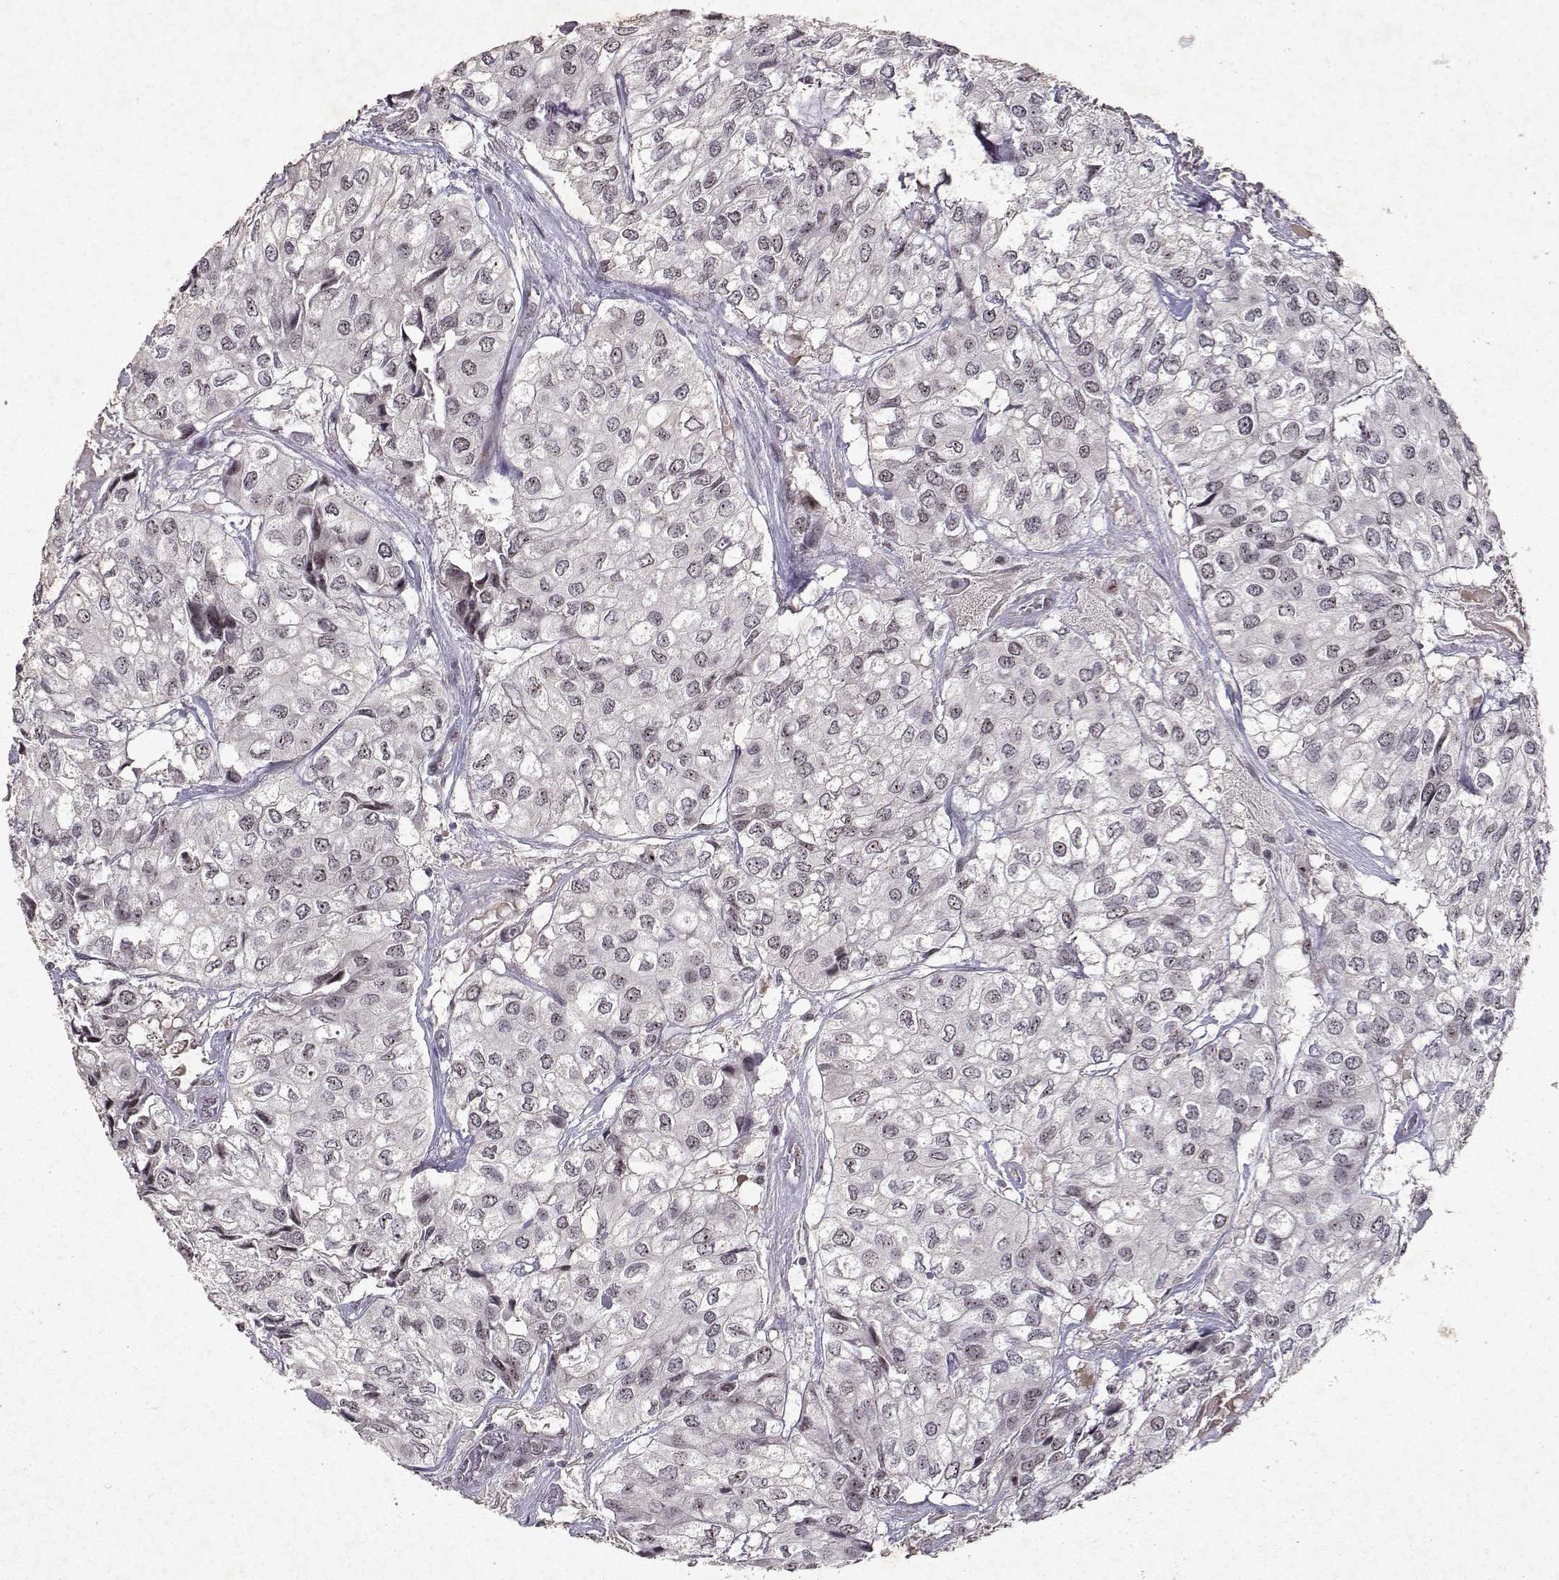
{"staining": {"intensity": "negative", "quantity": "none", "location": "none"}, "tissue": "urothelial cancer", "cell_type": "Tumor cells", "image_type": "cancer", "snomed": [{"axis": "morphology", "description": "Urothelial carcinoma, High grade"}, {"axis": "topography", "description": "Urinary bladder"}], "caption": "IHC image of neoplastic tissue: urothelial carcinoma (high-grade) stained with DAB (3,3'-diaminobenzidine) exhibits no significant protein expression in tumor cells.", "gene": "DDX56", "patient": {"sex": "male", "age": 73}}